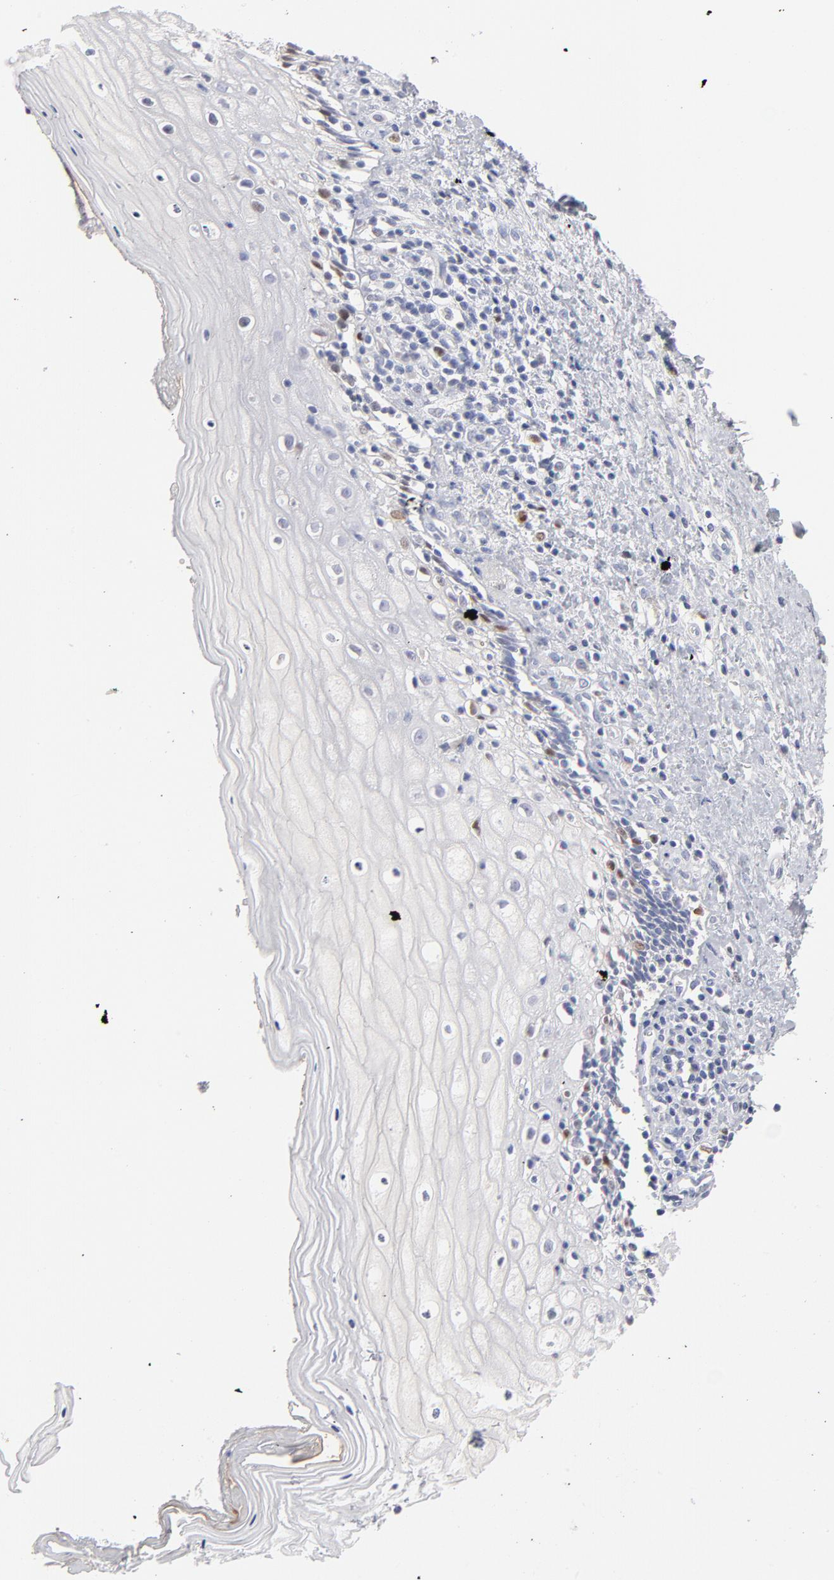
{"staining": {"intensity": "strong", "quantity": "<25%", "location": "nuclear"}, "tissue": "vagina", "cell_type": "Squamous epithelial cells", "image_type": "normal", "snomed": [{"axis": "morphology", "description": "Normal tissue, NOS"}, {"axis": "topography", "description": "Vagina"}], "caption": "Immunohistochemical staining of unremarkable human vagina exhibits medium levels of strong nuclear staining in about <25% of squamous epithelial cells.", "gene": "MCM7", "patient": {"sex": "female", "age": 46}}